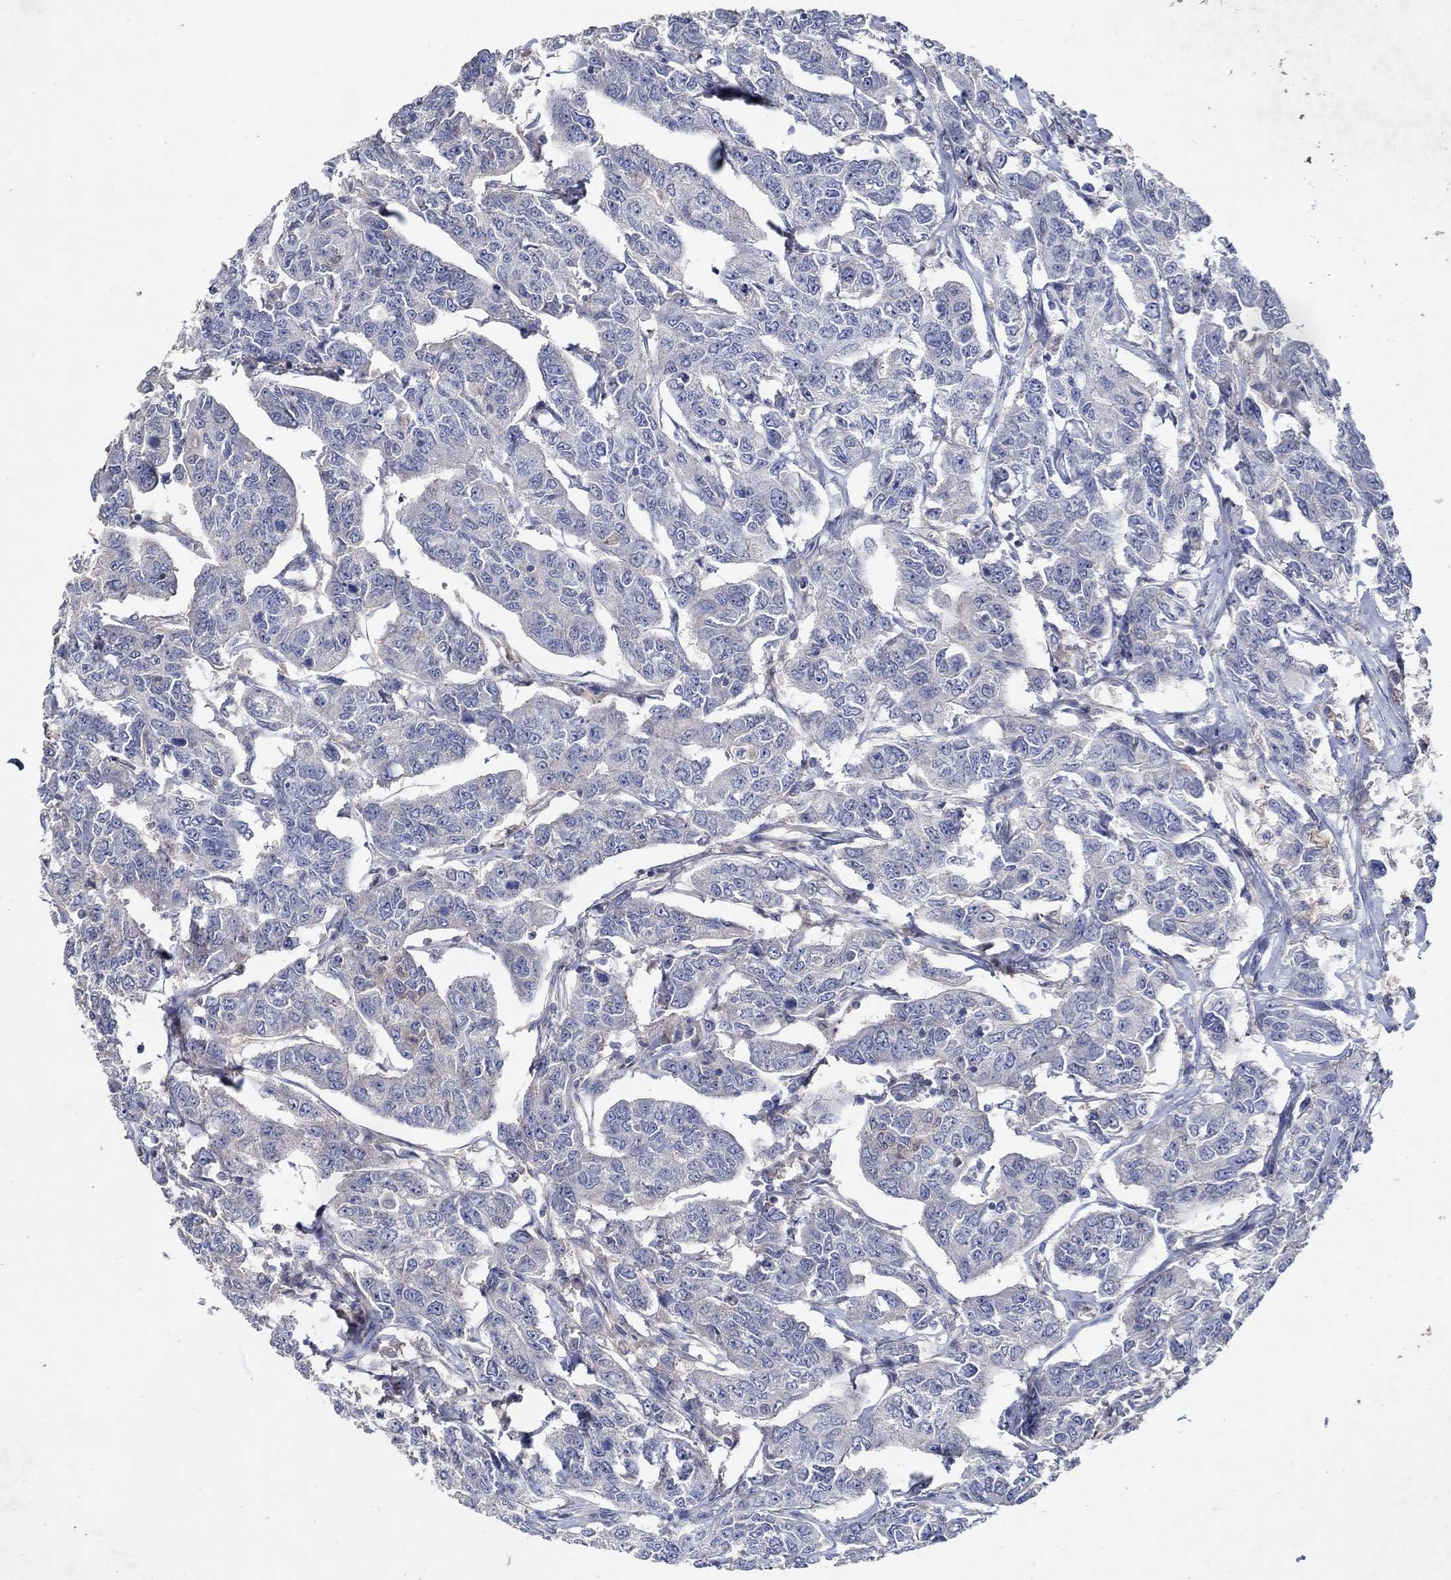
{"staining": {"intensity": "negative", "quantity": "none", "location": "none"}, "tissue": "breast cancer", "cell_type": "Tumor cells", "image_type": "cancer", "snomed": [{"axis": "morphology", "description": "Duct carcinoma"}, {"axis": "topography", "description": "Breast"}], "caption": "IHC histopathology image of human breast cancer (invasive ductal carcinoma) stained for a protein (brown), which demonstrates no staining in tumor cells.", "gene": "MTHFR", "patient": {"sex": "female", "age": 88}}